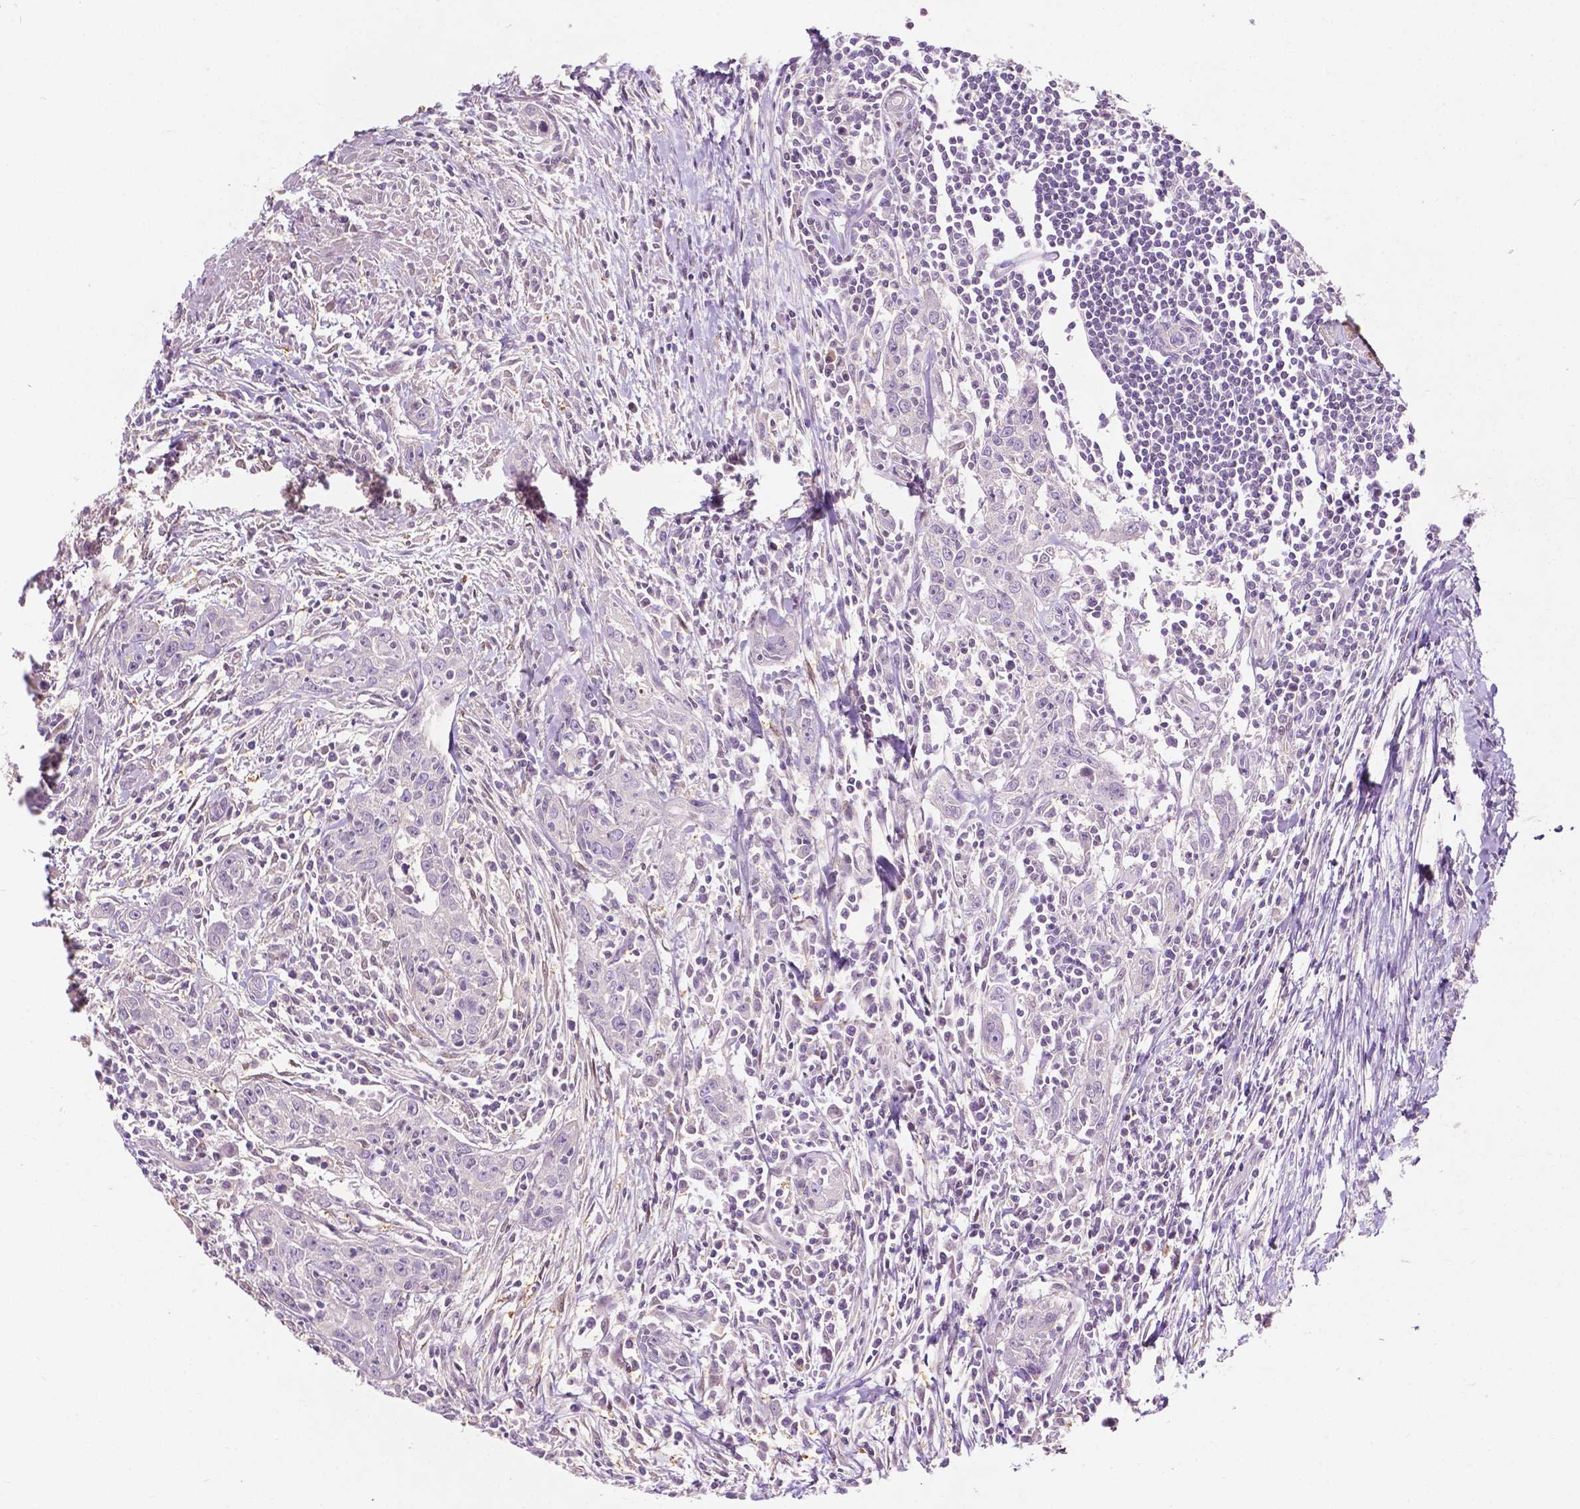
{"staining": {"intensity": "negative", "quantity": "none", "location": "none"}, "tissue": "urothelial cancer", "cell_type": "Tumor cells", "image_type": "cancer", "snomed": [{"axis": "morphology", "description": "Urothelial carcinoma, High grade"}, {"axis": "topography", "description": "Urinary bladder"}], "caption": "IHC photomicrograph of neoplastic tissue: human high-grade urothelial carcinoma stained with DAB demonstrates no significant protein positivity in tumor cells.", "gene": "GPR37", "patient": {"sex": "male", "age": 83}}